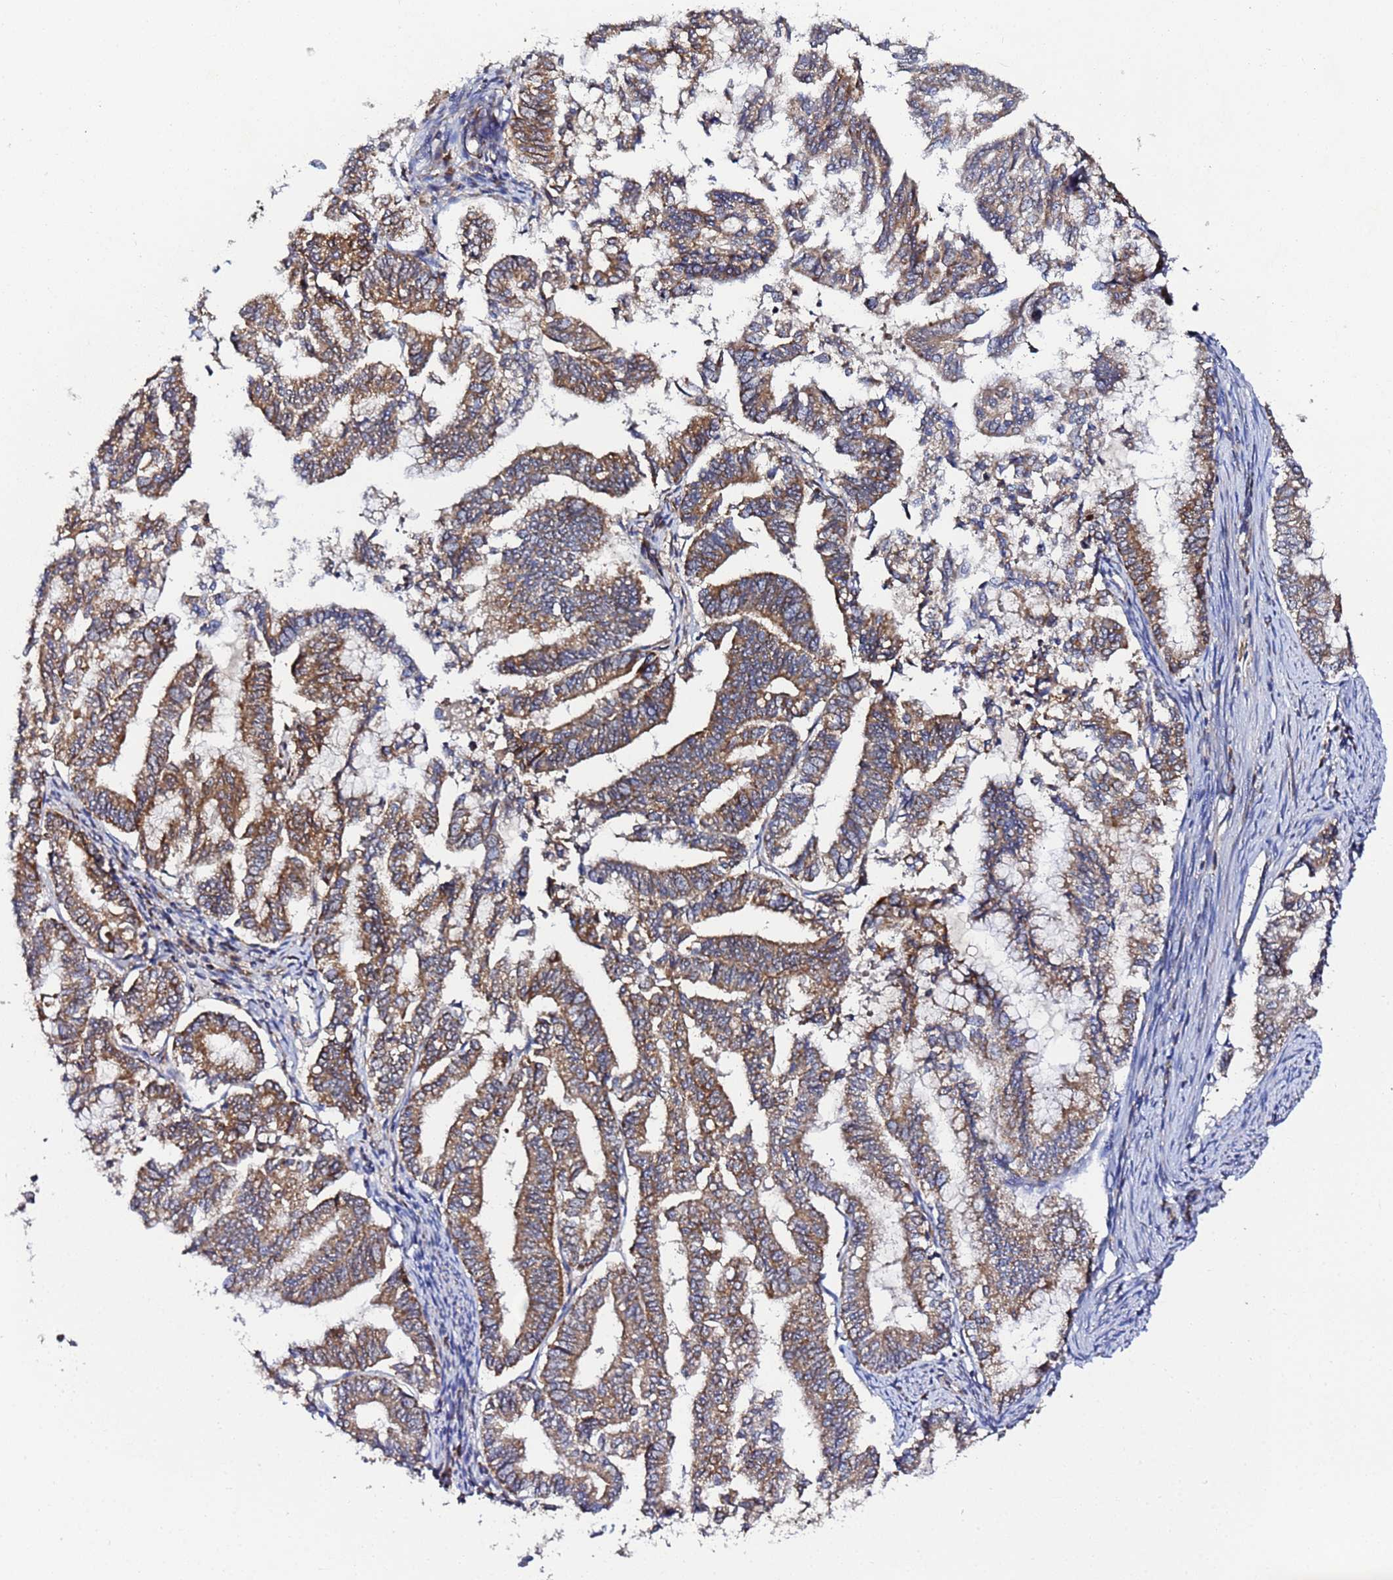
{"staining": {"intensity": "moderate", "quantity": ">75%", "location": "cytoplasmic/membranous"}, "tissue": "endometrial cancer", "cell_type": "Tumor cells", "image_type": "cancer", "snomed": [{"axis": "morphology", "description": "Adenocarcinoma, NOS"}, {"axis": "topography", "description": "Endometrium"}], "caption": "Adenocarcinoma (endometrial) stained for a protein reveals moderate cytoplasmic/membranous positivity in tumor cells.", "gene": "CCDC127", "patient": {"sex": "female", "age": 79}}